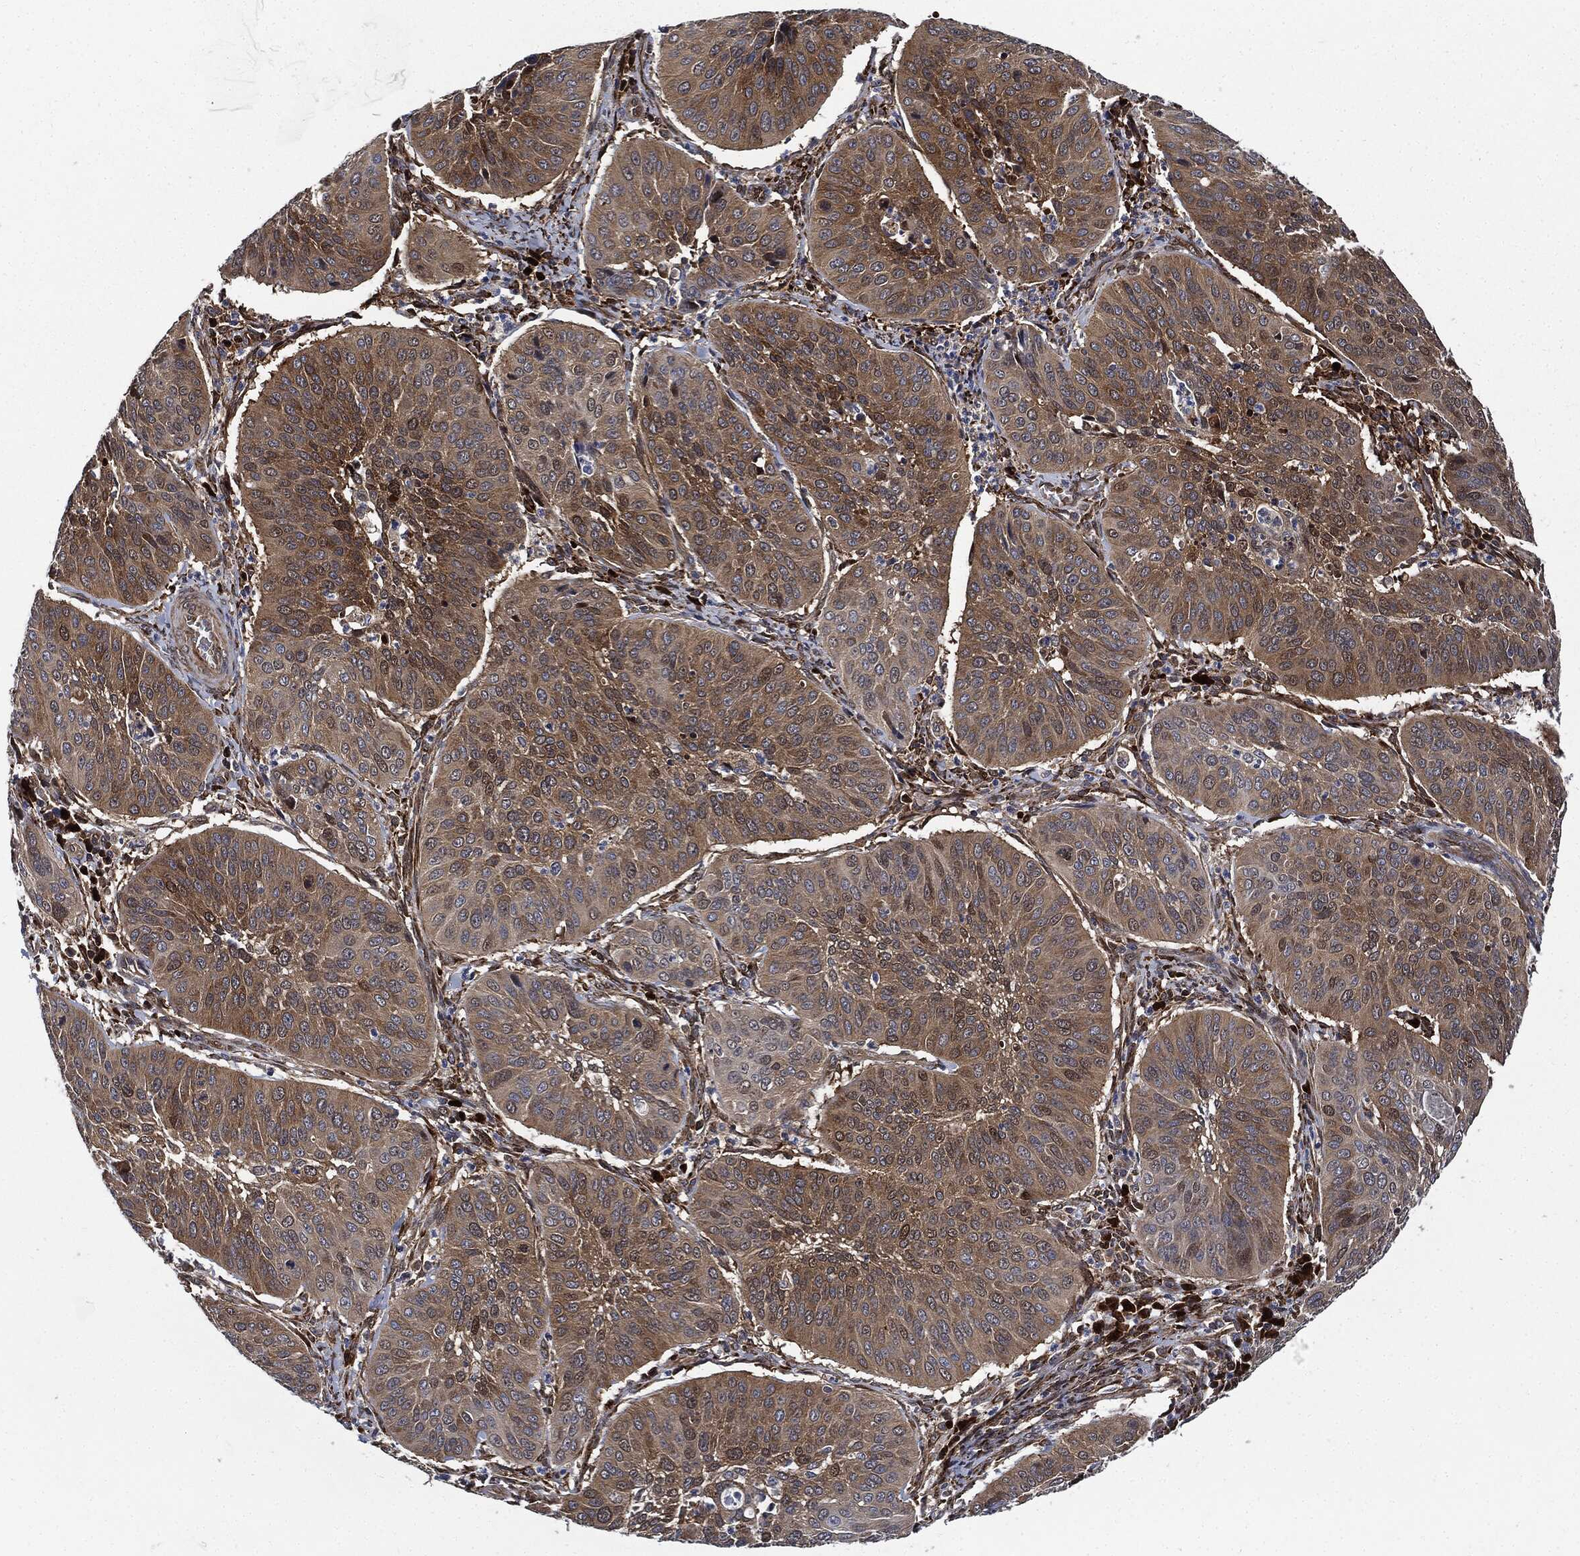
{"staining": {"intensity": "weak", "quantity": "<25%", "location": "cytoplasmic/membranous"}, "tissue": "cervical cancer", "cell_type": "Tumor cells", "image_type": "cancer", "snomed": [{"axis": "morphology", "description": "Normal tissue, NOS"}, {"axis": "morphology", "description": "Squamous cell carcinoma, NOS"}, {"axis": "topography", "description": "Cervix"}], "caption": "Immunohistochemical staining of human cervical cancer demonstrates no significant expression in tumor cells.", "gene": "PRDX2", "patient": {"sex": "female", "age": 39}}